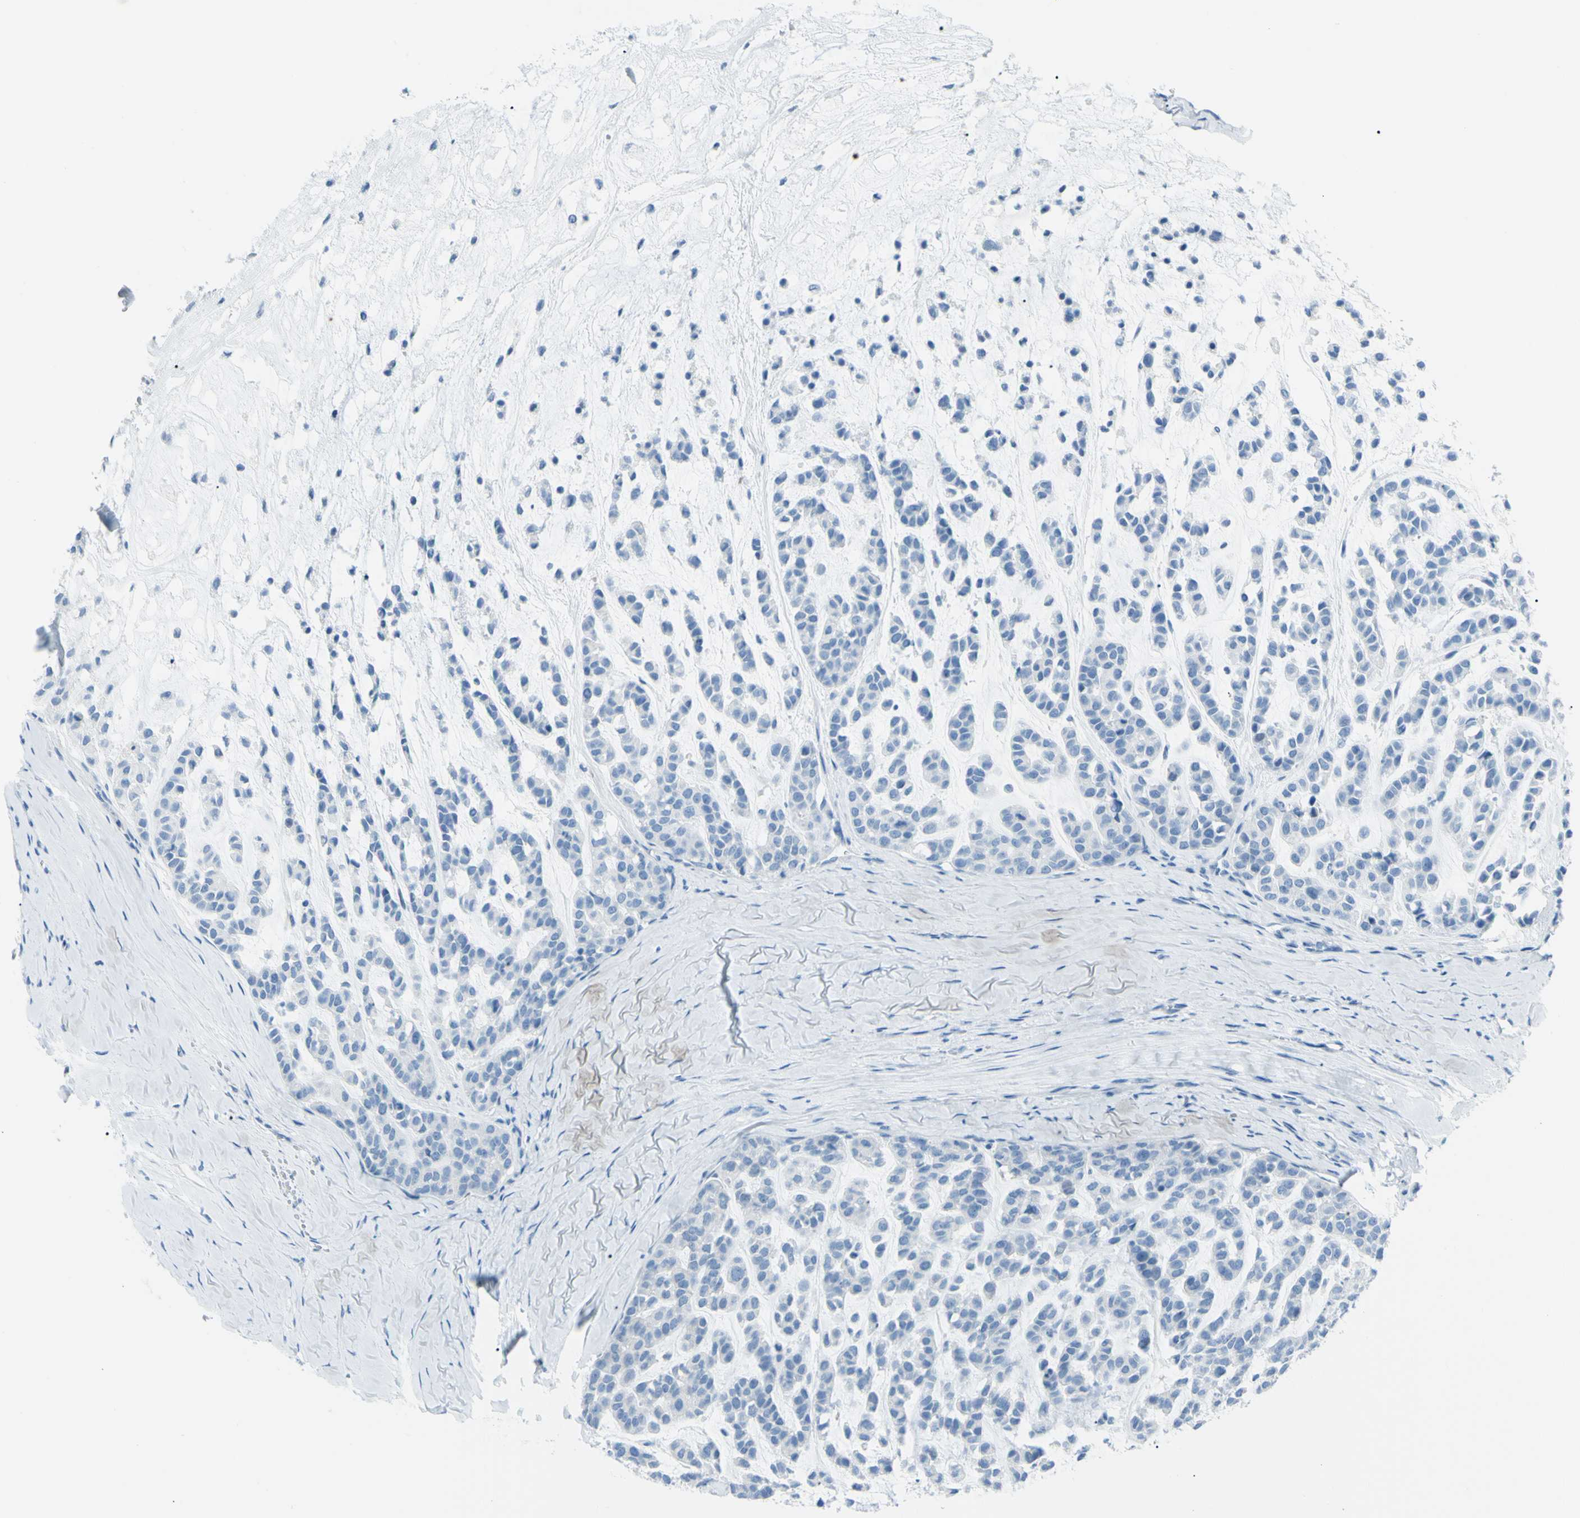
{"staining": {"intensity": "negative", "quantity": "none", "location": "none"}, "tissue": "head and neck cancer", "cell_type": "Tumor cells", "image_type": "cancer", "snomed": [{"axis": "morphology", "description": "Adenocarcinoma, NOS"}, {"axis": "morphology", "description": "Adenoma, NOS"}, {"axis": "topography", "description": "Head-Neck"}], "caption": "This is a photomicrograph of immunohistochemistry staining of head and neck cancer, which shows no staining in tumor cells.", "gene": "TFPI2", "patient": {"sex": "female", "age": 55}}